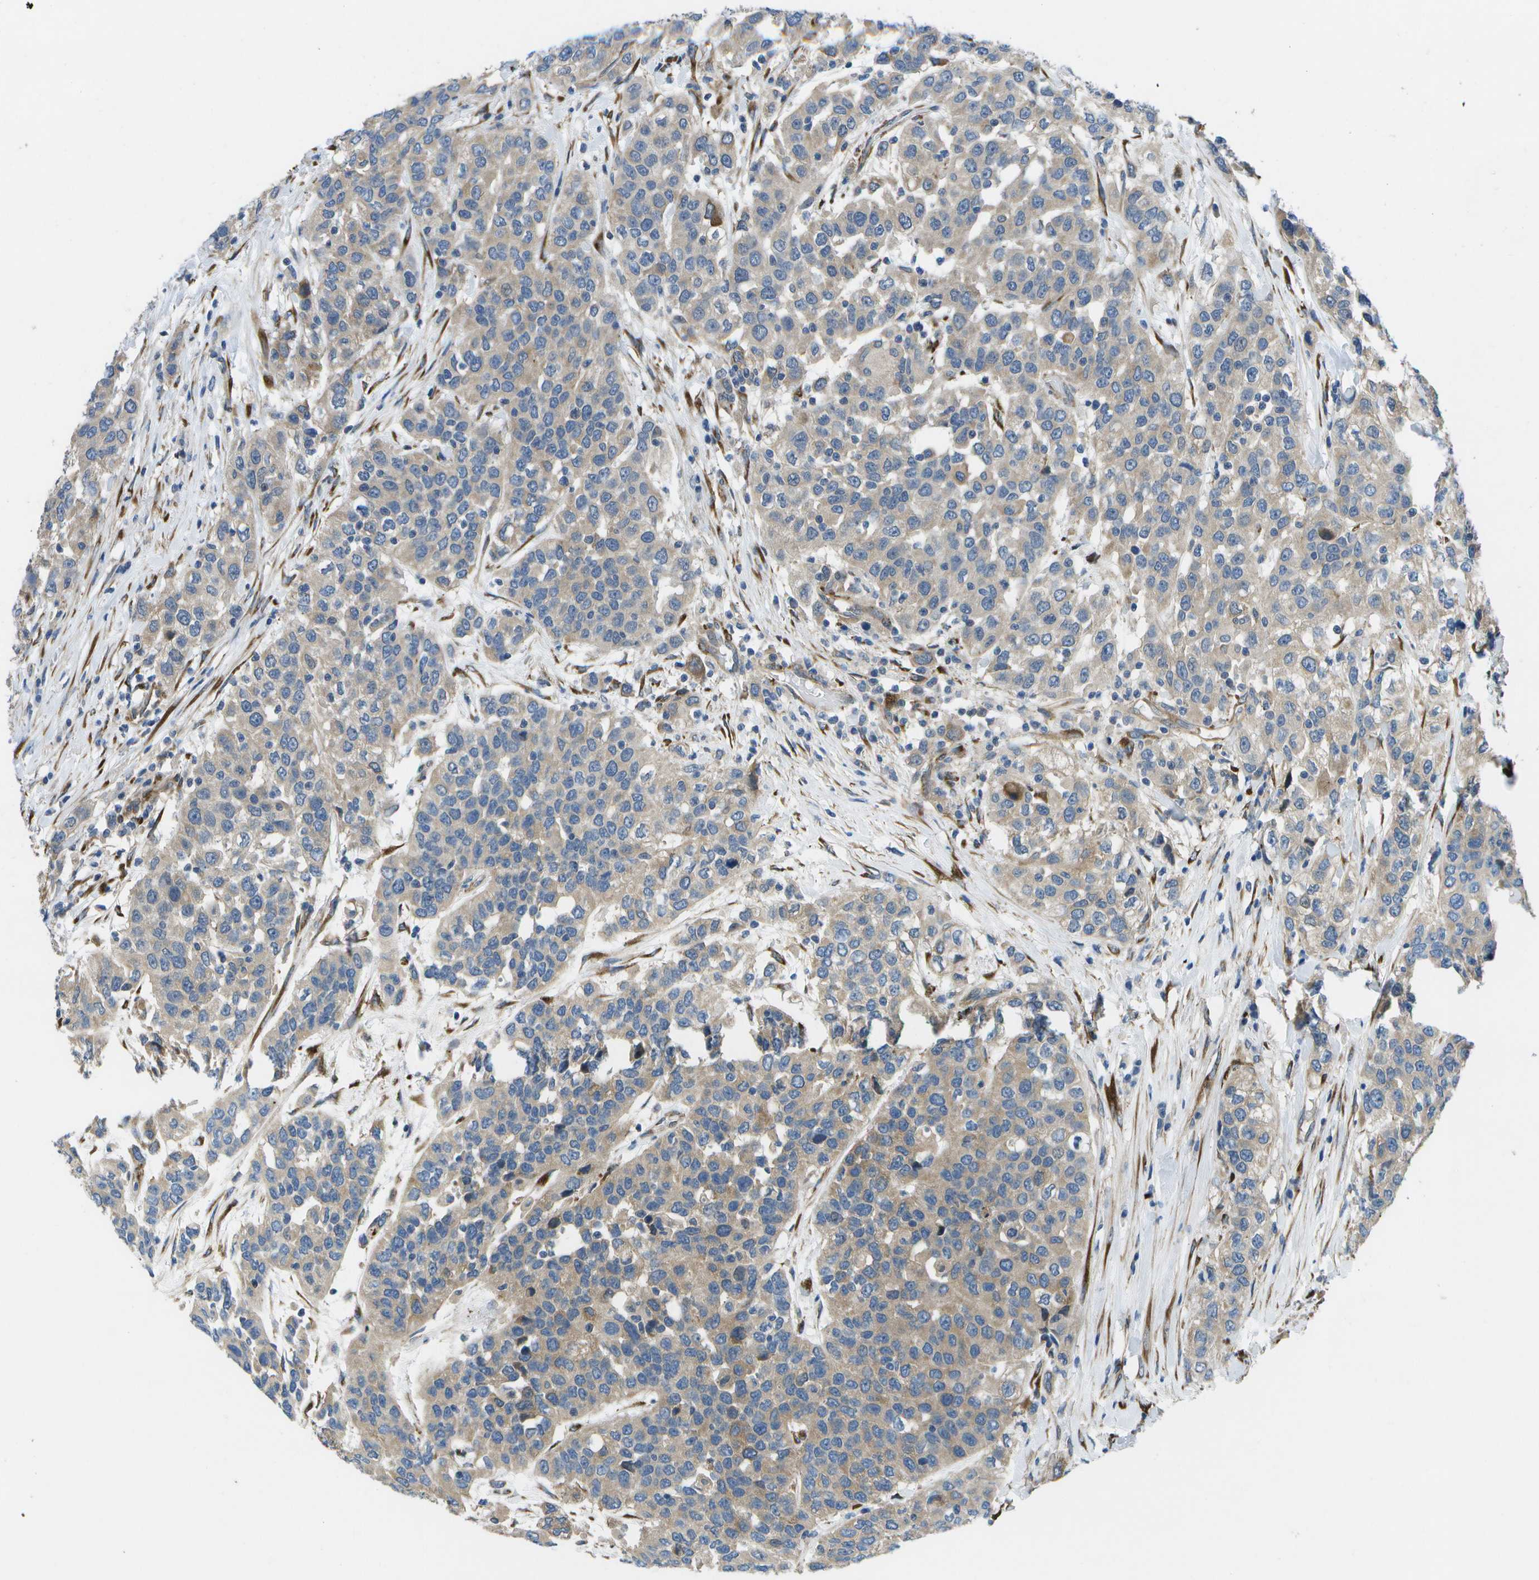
{"staining": {"intensity": "weak", "quantity": ">75%", "location": "cytoplasmic/membranous"}, "tissue": "urothelial cancer", "cell_type": "Tumor cells", "image_type": "cancer", "snomed": [{"axis": "morphology", "description": "Urothelial carcinoma, High grade"}, {"axis": "topography", "description": "Urinary bladder"}], "caption": "Protein staining of urothelial cancer tissue displays weak cytoplasmic/membranous staining in approximately >75% of tumor cells.", "gene": "P3H1", "patient": {"sex": "female", "age": 80}}